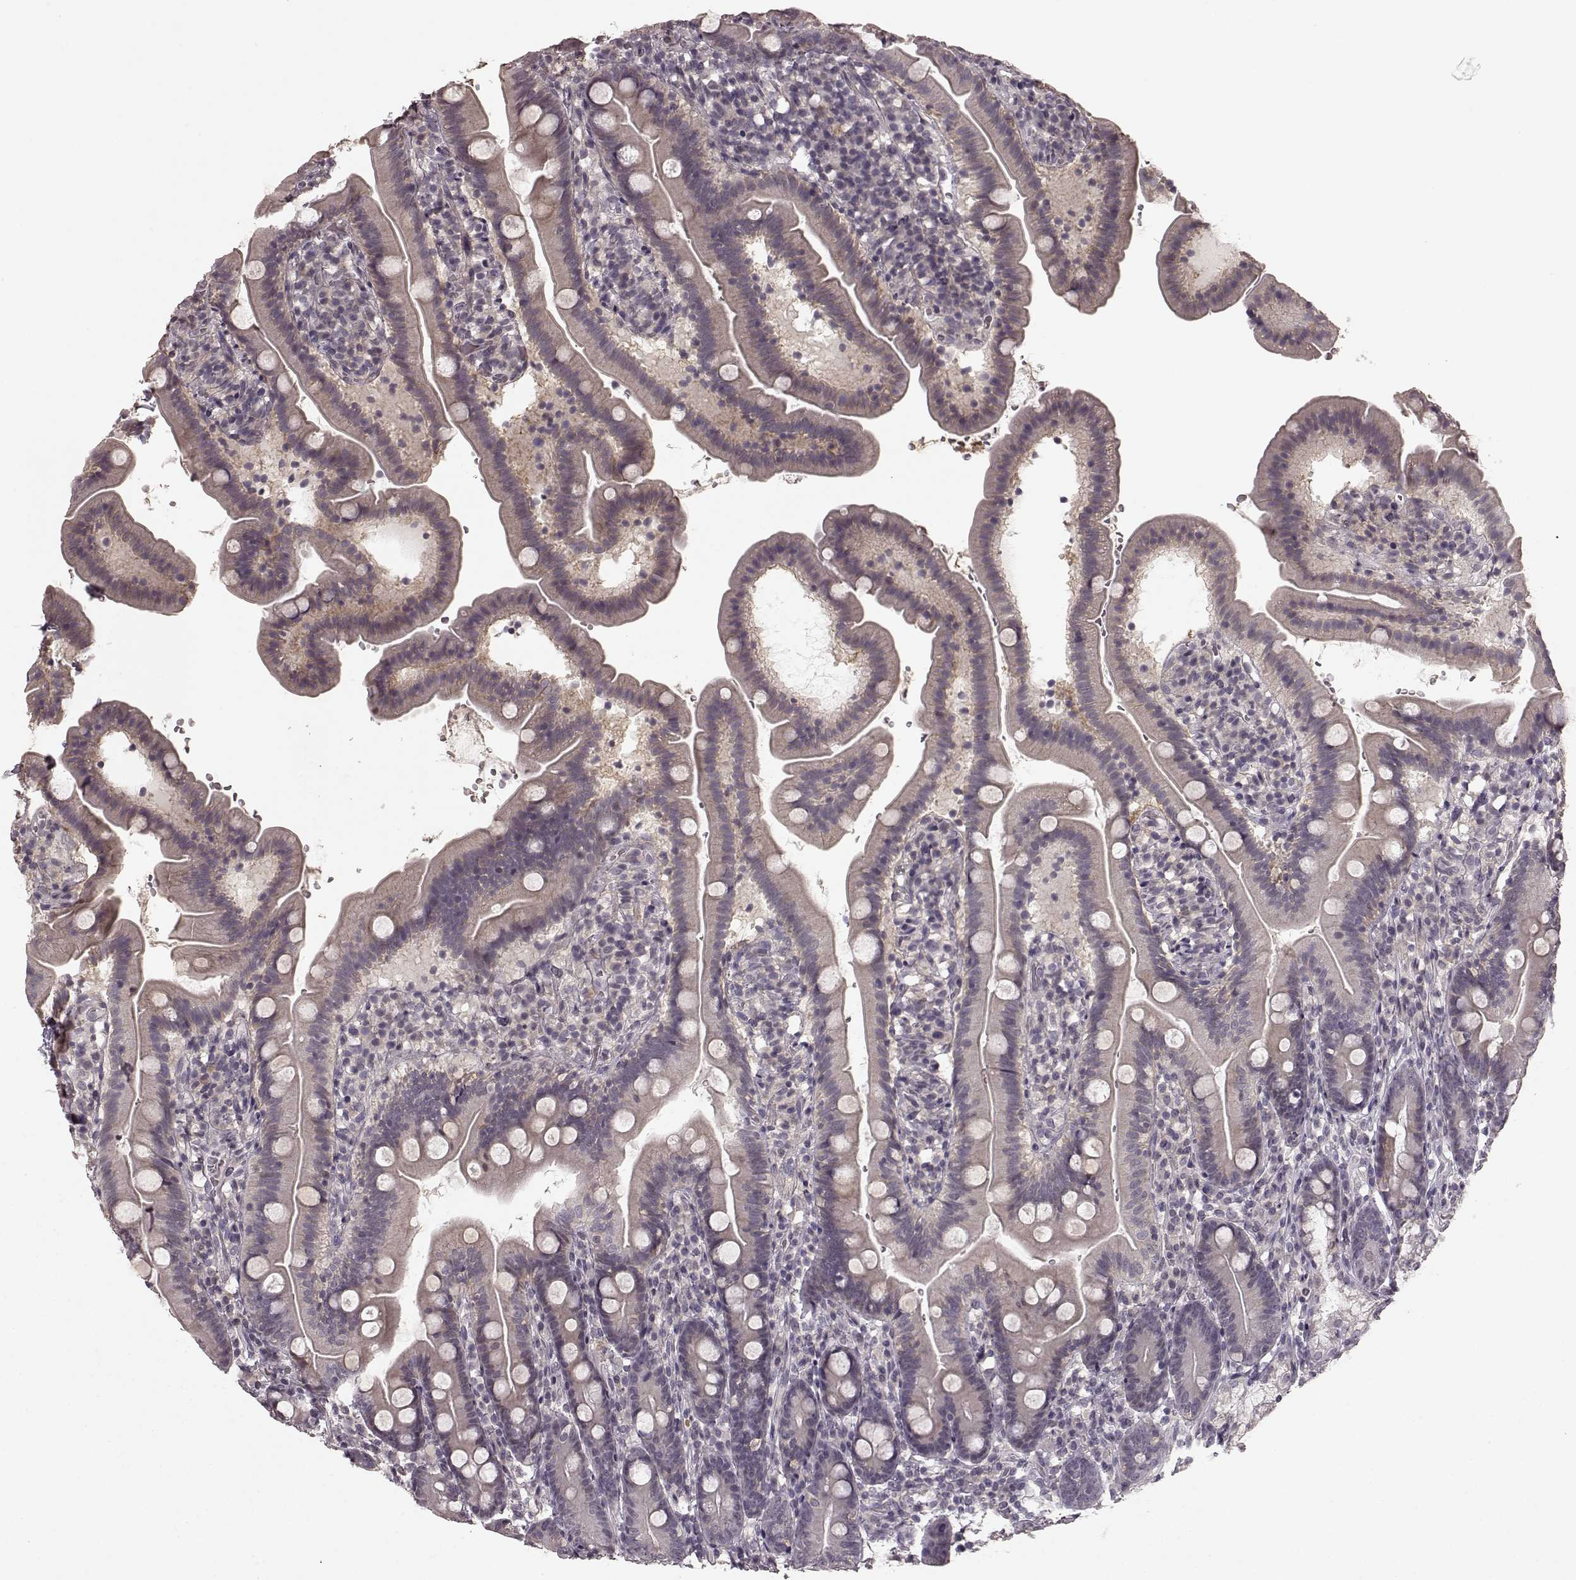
{"staining": {"intensity": "negative", "quantity": "none", "location": "none"}, "tissue": "duodenum", "cell_type": "Glandular cells", "image_type": "normal", "snomed": [{"axis": "morphology", "description": "Normal tissue, NOS"}, {"axis": "topography", "description": "Duodenum"}], "caption": "High power microscopy histopathology image of an immunohistochemistry image of normal duodenum, revealing no significant positivity in glandular cells.", "gene": "PRKCE", "patient": {"sex": "female", "age": 67}}